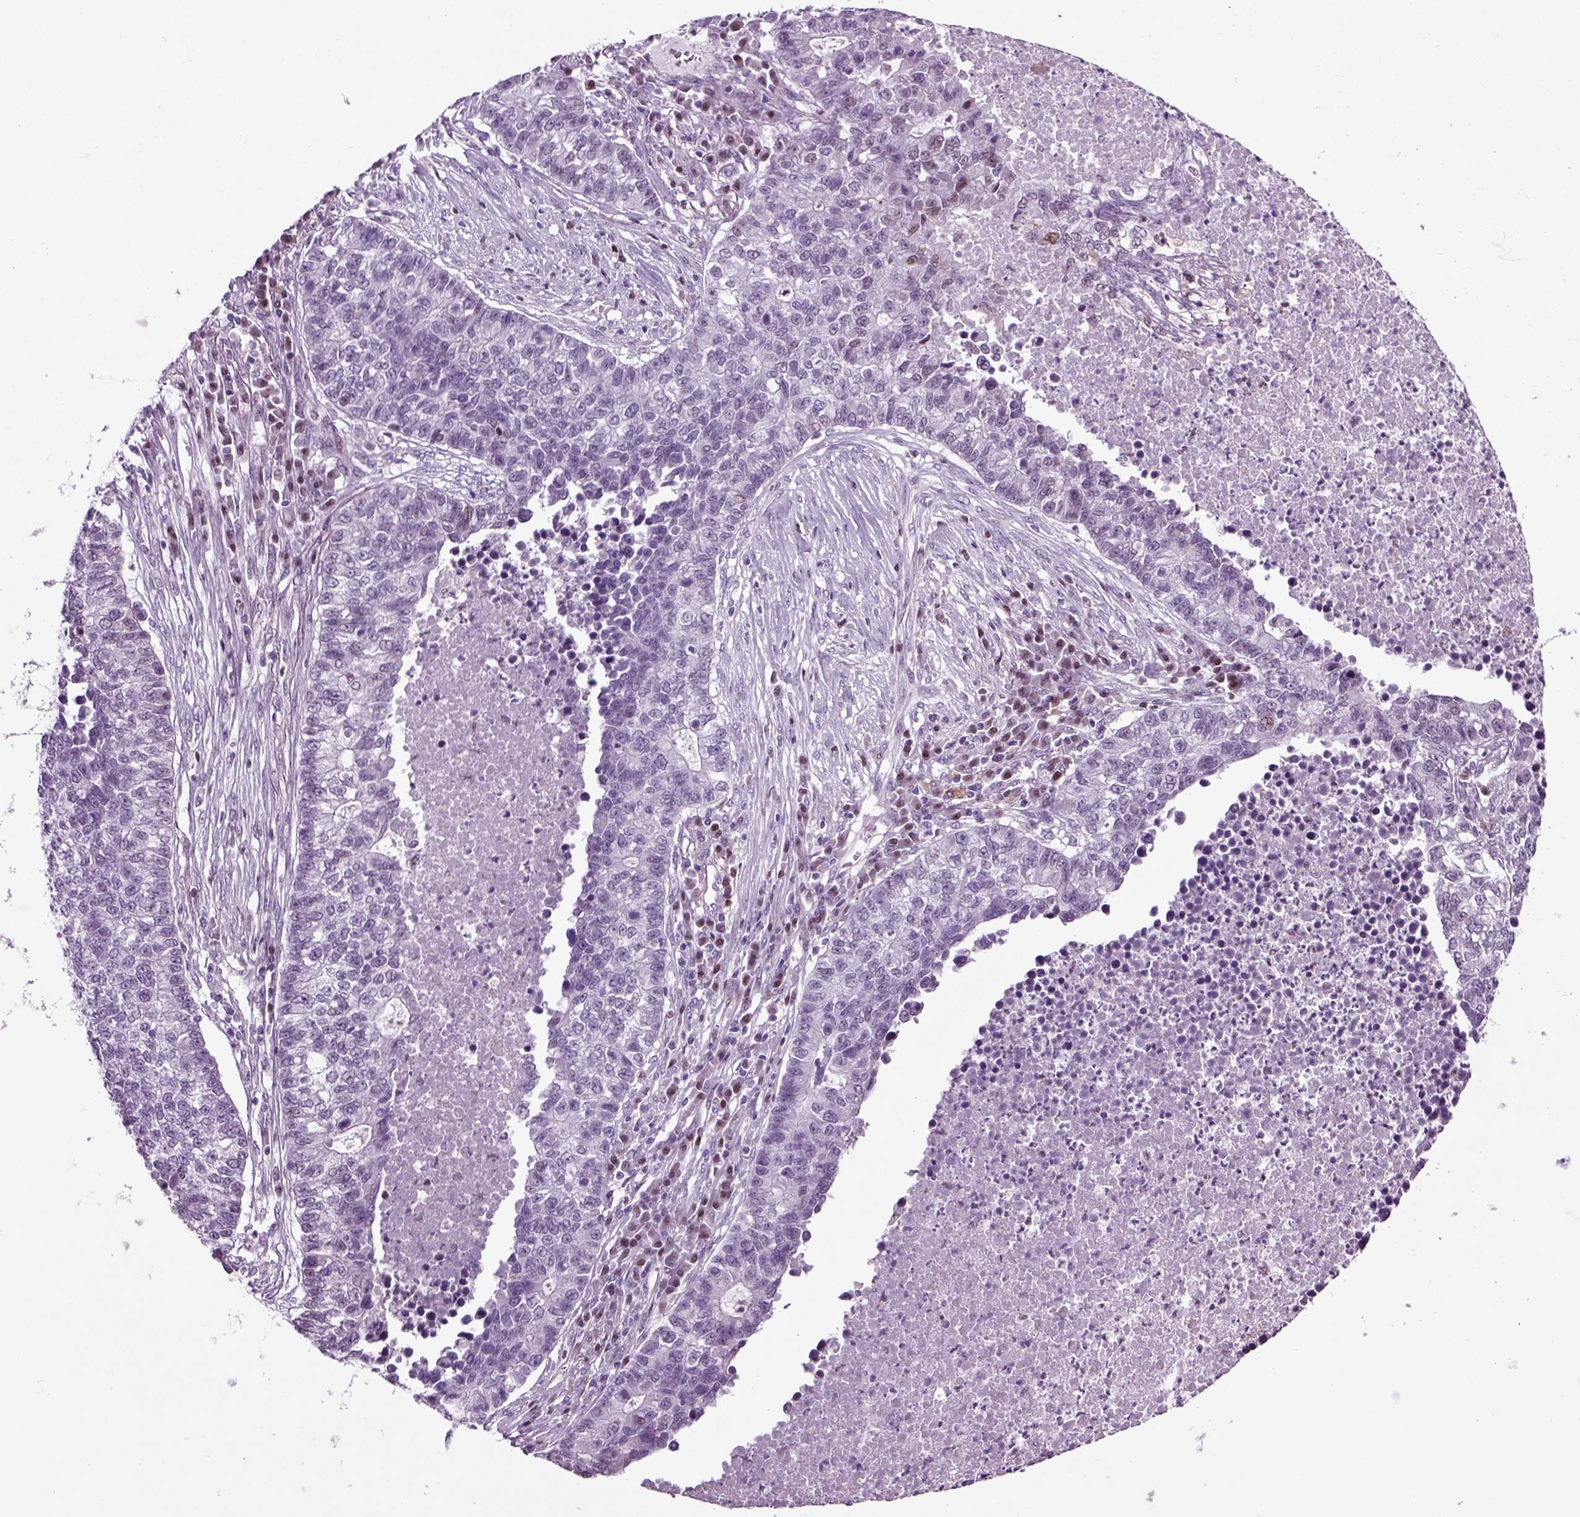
{"staining": {"intensity": "negative", "quantity": "none", "location": "none"}, "tissue": "lung cancer", "cell_type": "Tumor cells", "image_type": "cancer", "snomed": [{"axis": "morphology", "description": "Adenocarcinoma, NOS"}, {"axis": "topography", "description": "Lung"}], "caption": "Protein analysis of adenocarcinoma (lung) exhibits no significant positivity in tumor cells.", "gene": "ARID3A", "patient": {"sex": "male", "age": 57}}